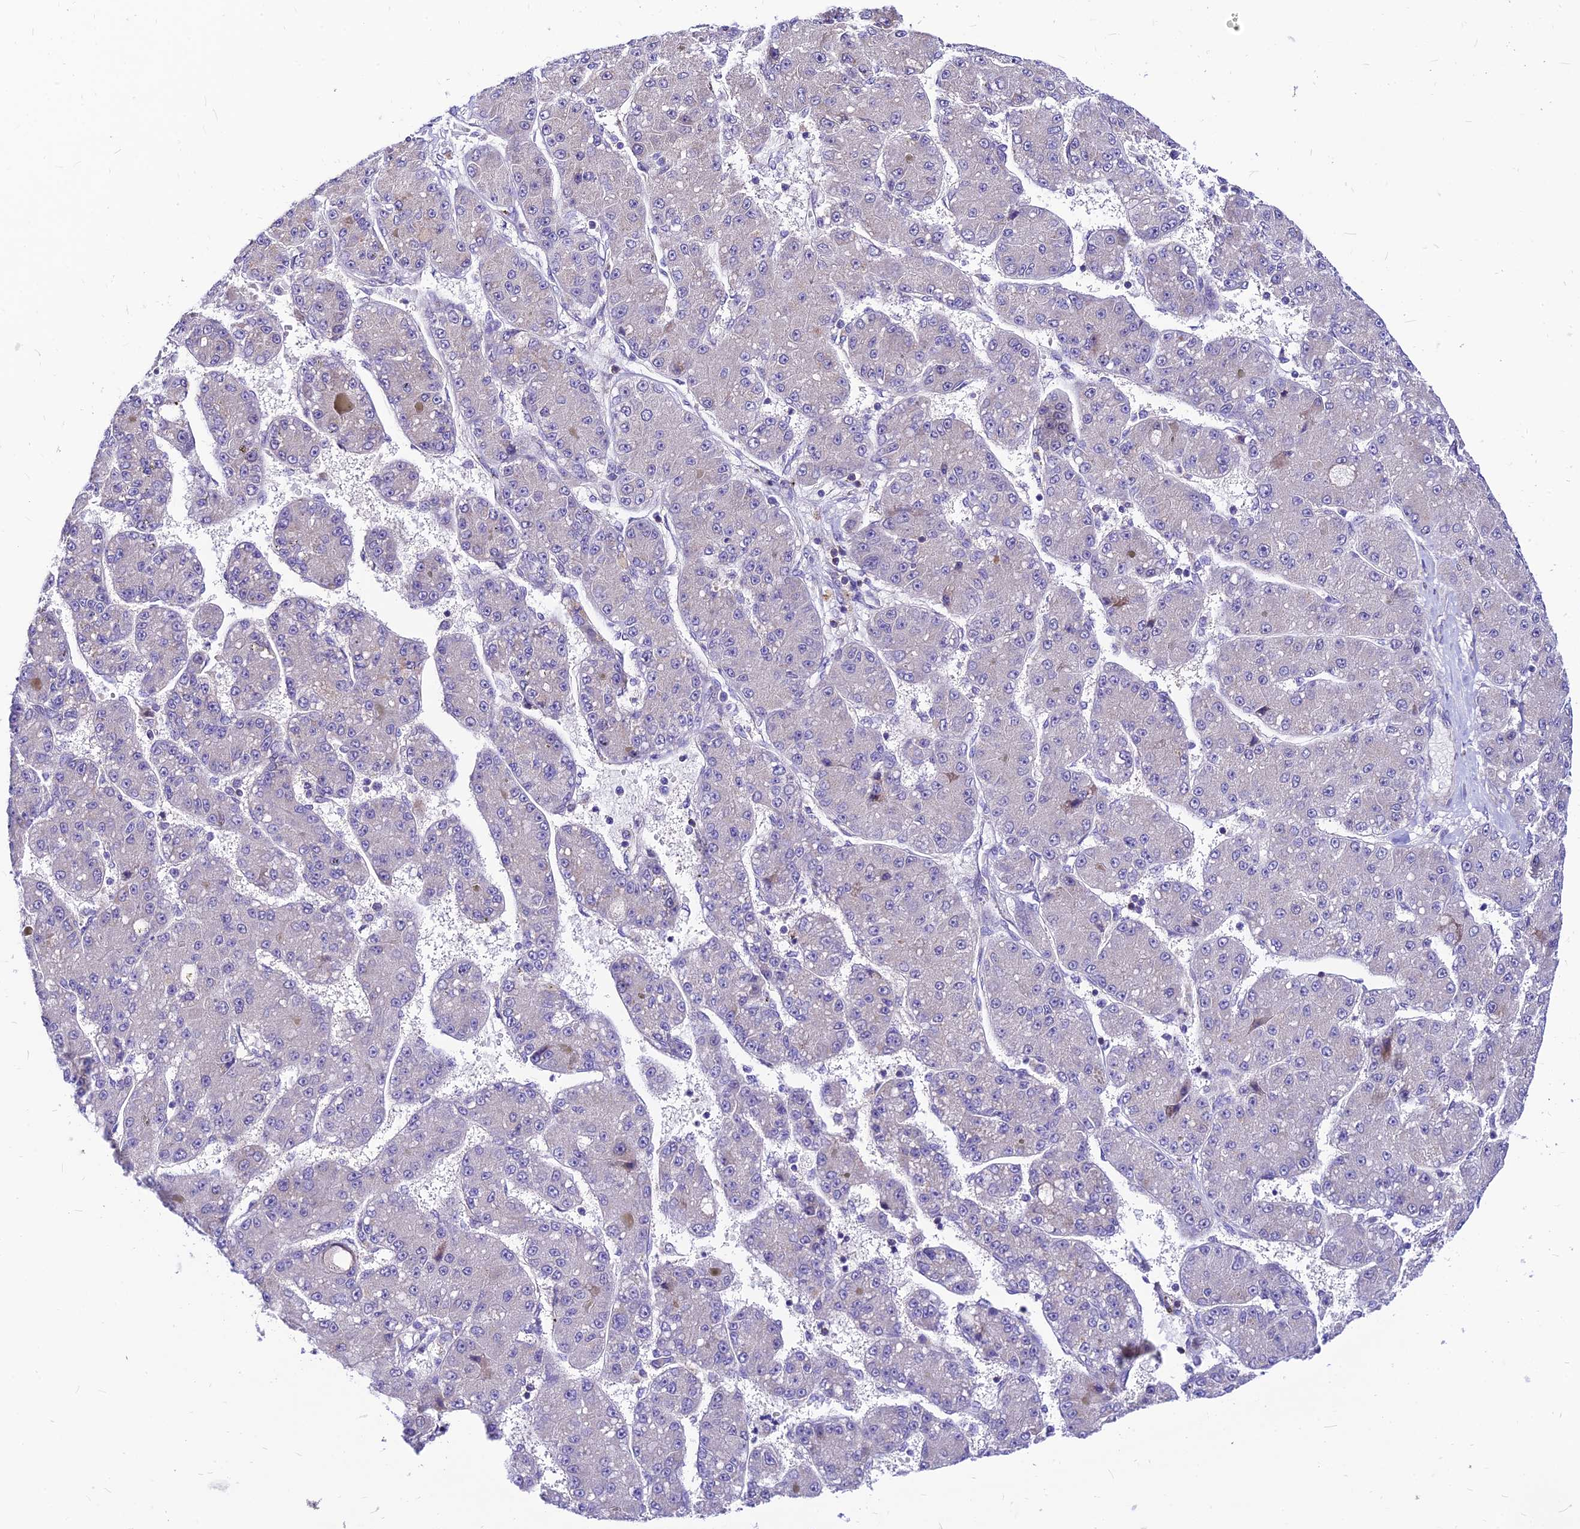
{"staining": {"intensity": "negative", "quantity": "none", "location": "none"}, "tissue": "liver cancer", "cell_type": "Tumor cells", "image_type": "cancer", "snomed": [{"axis": "morphology", "description": "Carcinoma, Hepatocellular, NOS"}, {"axis": "topography", "description": "Liver"}], "caption": "High magnification brightfield microscopy of hepatocellular carcinoma (liver) stained with DAB (brown) and counterstained with hematoxylin (blue): tumor cells show no significant staining.", "gene": "C6orf132", "patient": {"sex": "male", "age": 67}}